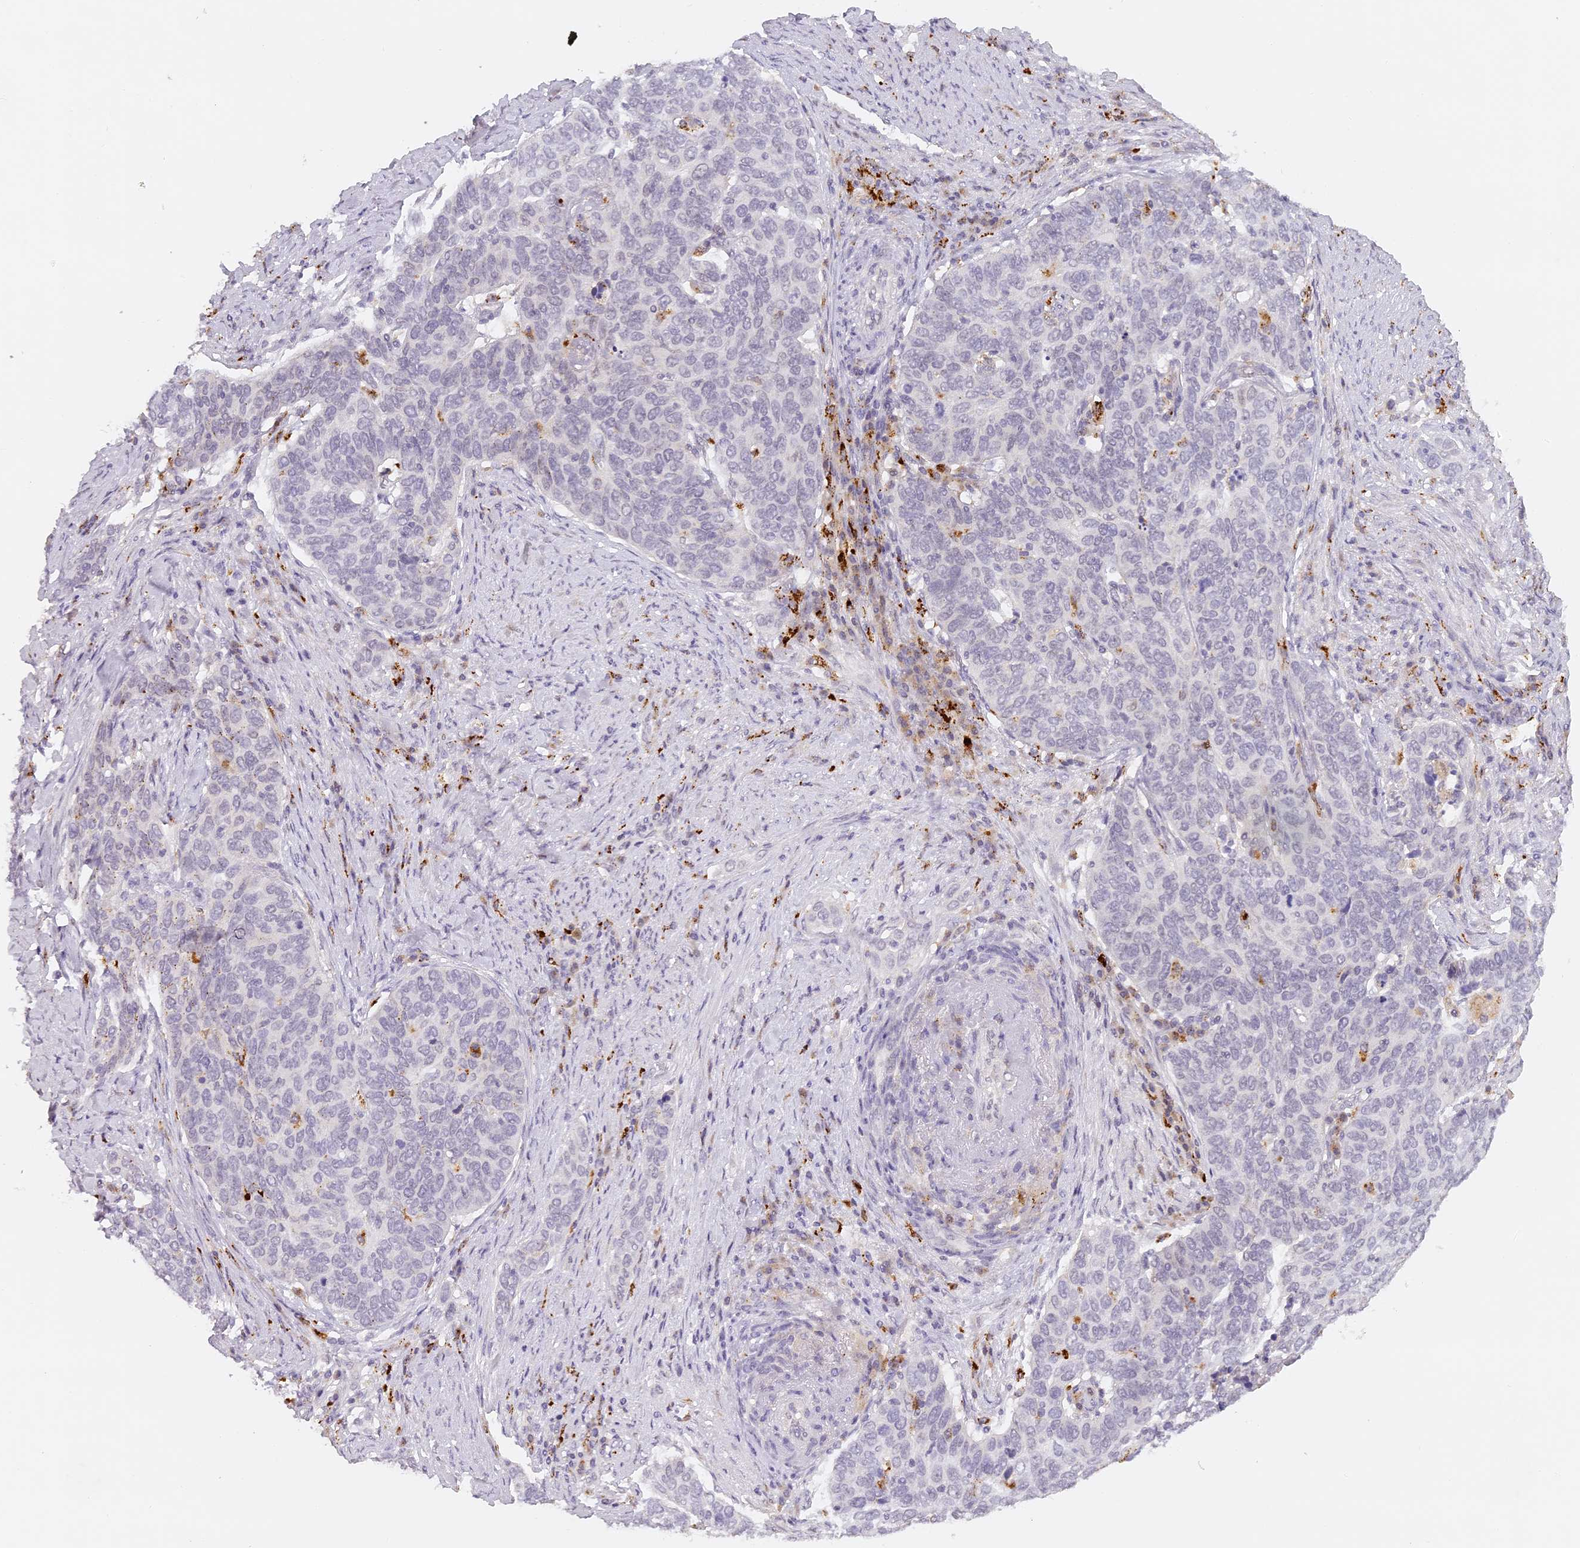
{"staining": {"intensity": "negative", "quantity": "none", "location": "none"}, "tissue": "cervical cancer", "cell_type": "Tumor cells", "image_type": "cancer", "snomed": [{"axis": "morphology", "description": "Squamous cell carcinoma, NOS"}, {"axis": "topography", "description": "Cervix"}], "caption": "Protein analysis of squamous cell carcinoma (cervical) reveals no significant positivity in tumor cells.", "gene": "ELL3", "patient": {"sex": "female", "age": 60}}